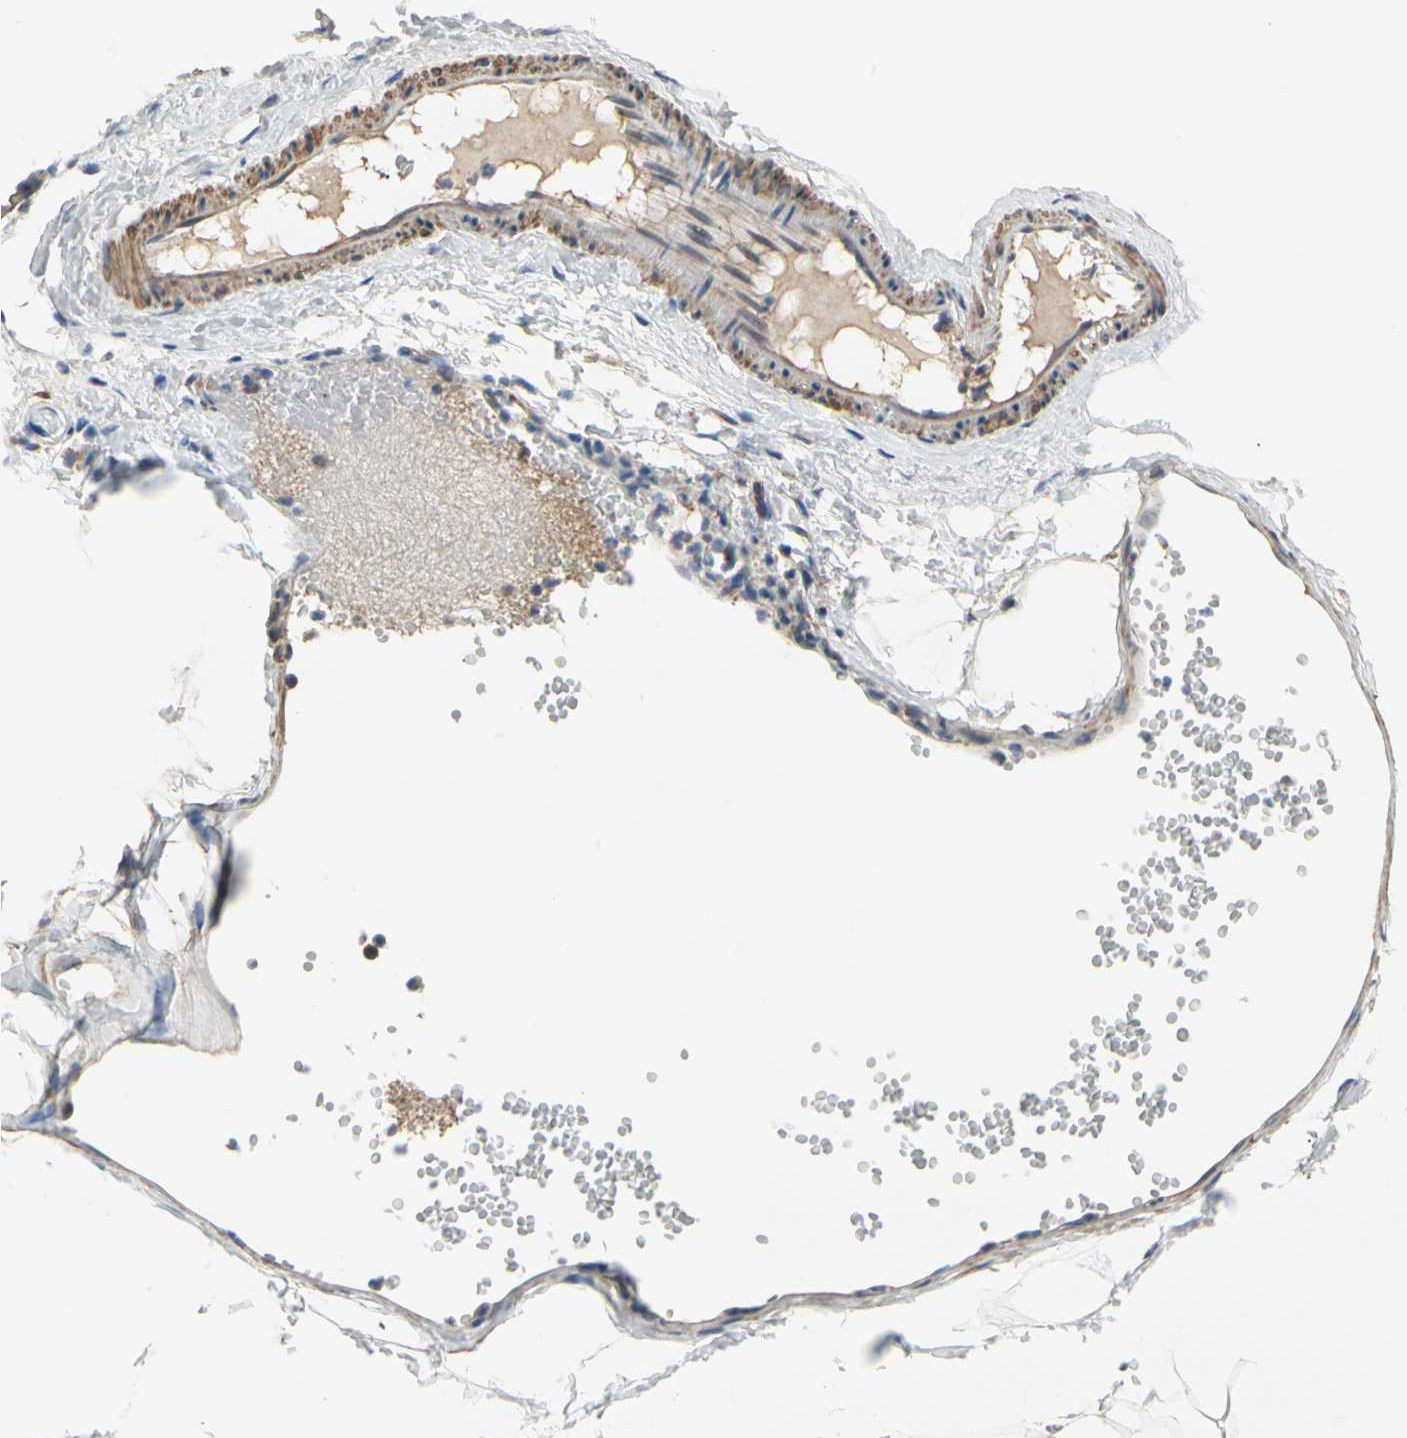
{"staining": {"intensity": "moderate", "quantity": ">75%", "location": "cytoplasmic/membranous"}, "tissue": "adipose tissue", "cell_type": "Adipocytes", "image_type": "normal", "snomed": [{"axis": "morphology", "description": "Normal tissue, NOS"}, {"axis": "topography", "description": "Breast"}, {"axis": "topography", "description": "Adipose tissue"}], "caption": "The histopathology image exhibits a brown stain indicating the presence of a protein in the cytoplasmic/membranous of adipocytes in adipose tissue.", "gene": "LIMK2", "patient": {"sex": "female", "age": 25}}